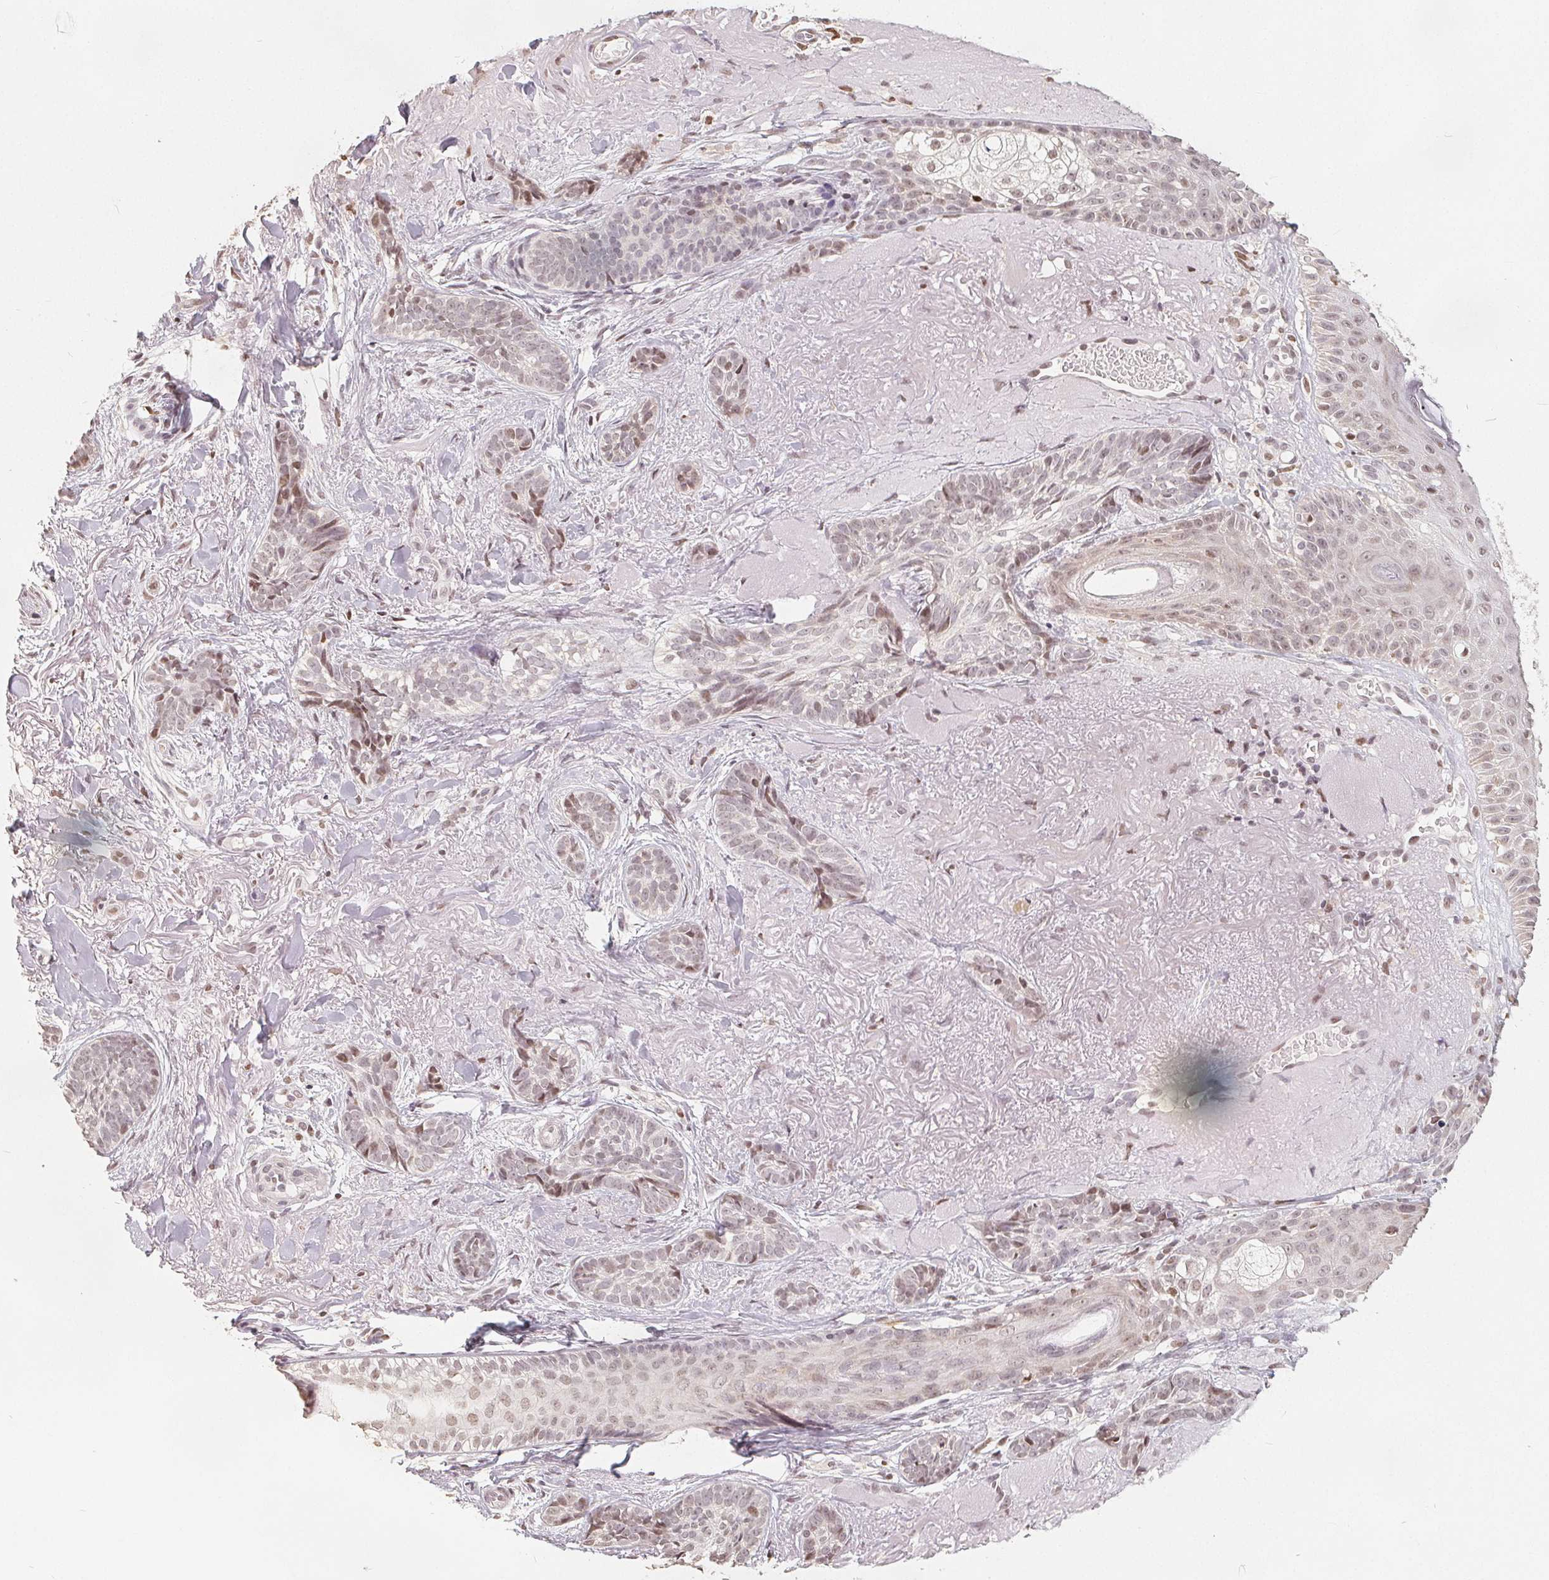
{"staining": {"intensity": "weak", "quantity": "<25%", "location": "nuclear"}, "tissue": "skin cancer", "cell_type": "Tumor cells", "image_type": "cancer", "snomed": [{"axis": "morphology", "description": "Basal cell carcinoma"}, {"axis": "morphology", "description": "BCC, high aggressive"}, {"axis": "topography", "description": "Skin"}], "caption": "There is no significant expression in tumor cells of skin basal cell carcinoma.", "gene": "CCDC138", "patient": {"sex": "female", "age": 79}}